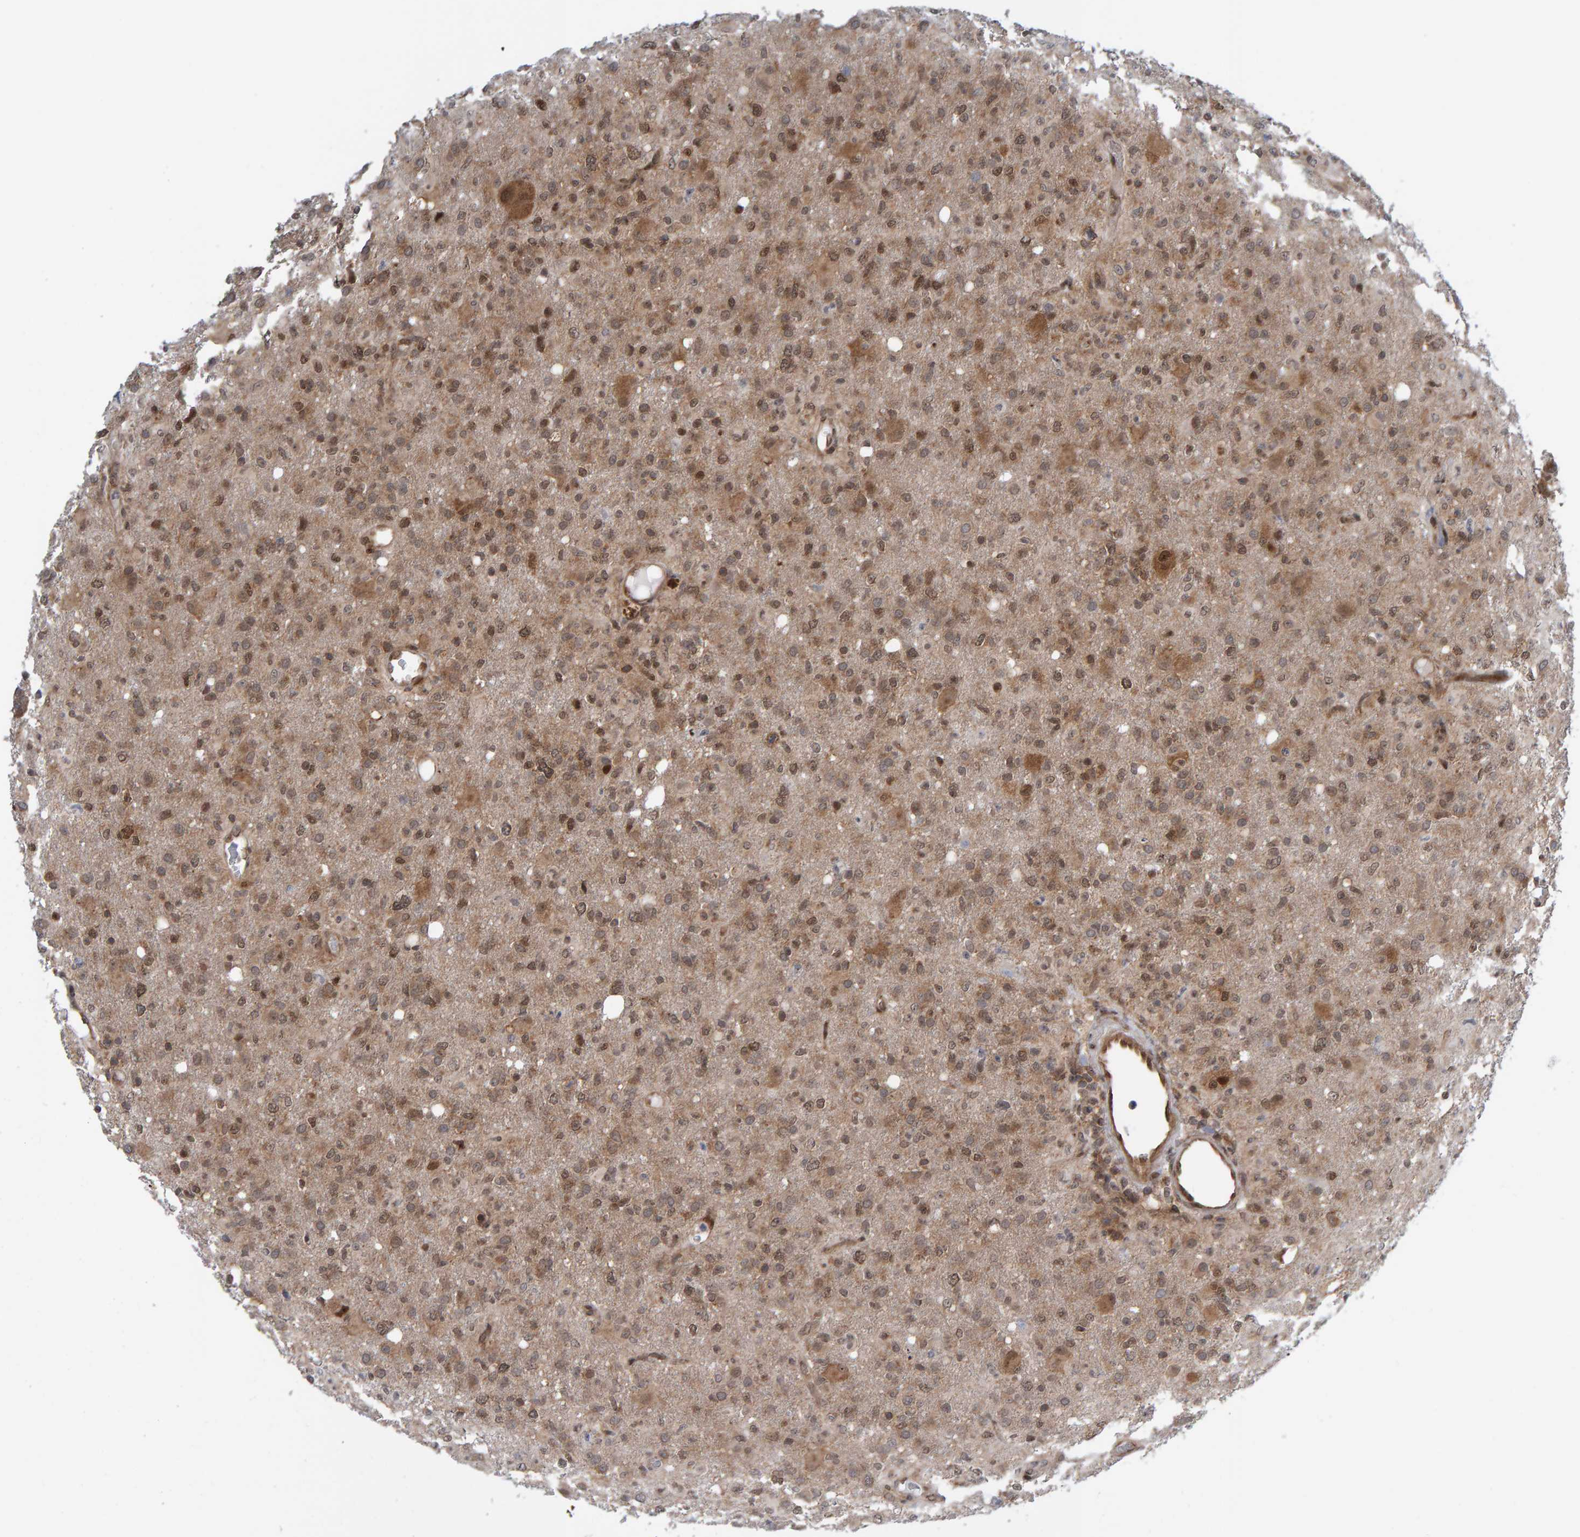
{"staining": {"intensity": "moderate", "quantity": "25%-75%", "location": "cytoplasmic/membranous,nuclear"}, "tissue": "glioma", "cell_type": "Tumor cells", "image_type": "cancer", "snomed": [{"axis": "morphology", "description": "Glioma, malignant, High grade"}, {"axis": "topography", "description": "Brain"}], "caption": "Glioma was stained to show a protein in brown. There is medium levels of moderate cytoplasmic/membranous and nuclear expression in approximately 25%-75% of tumor cells. (DAB IHC with brightfield microscopy, high magnification).", "gene": "ZNF366", "patient": {"sex": "female", "age": 57}}